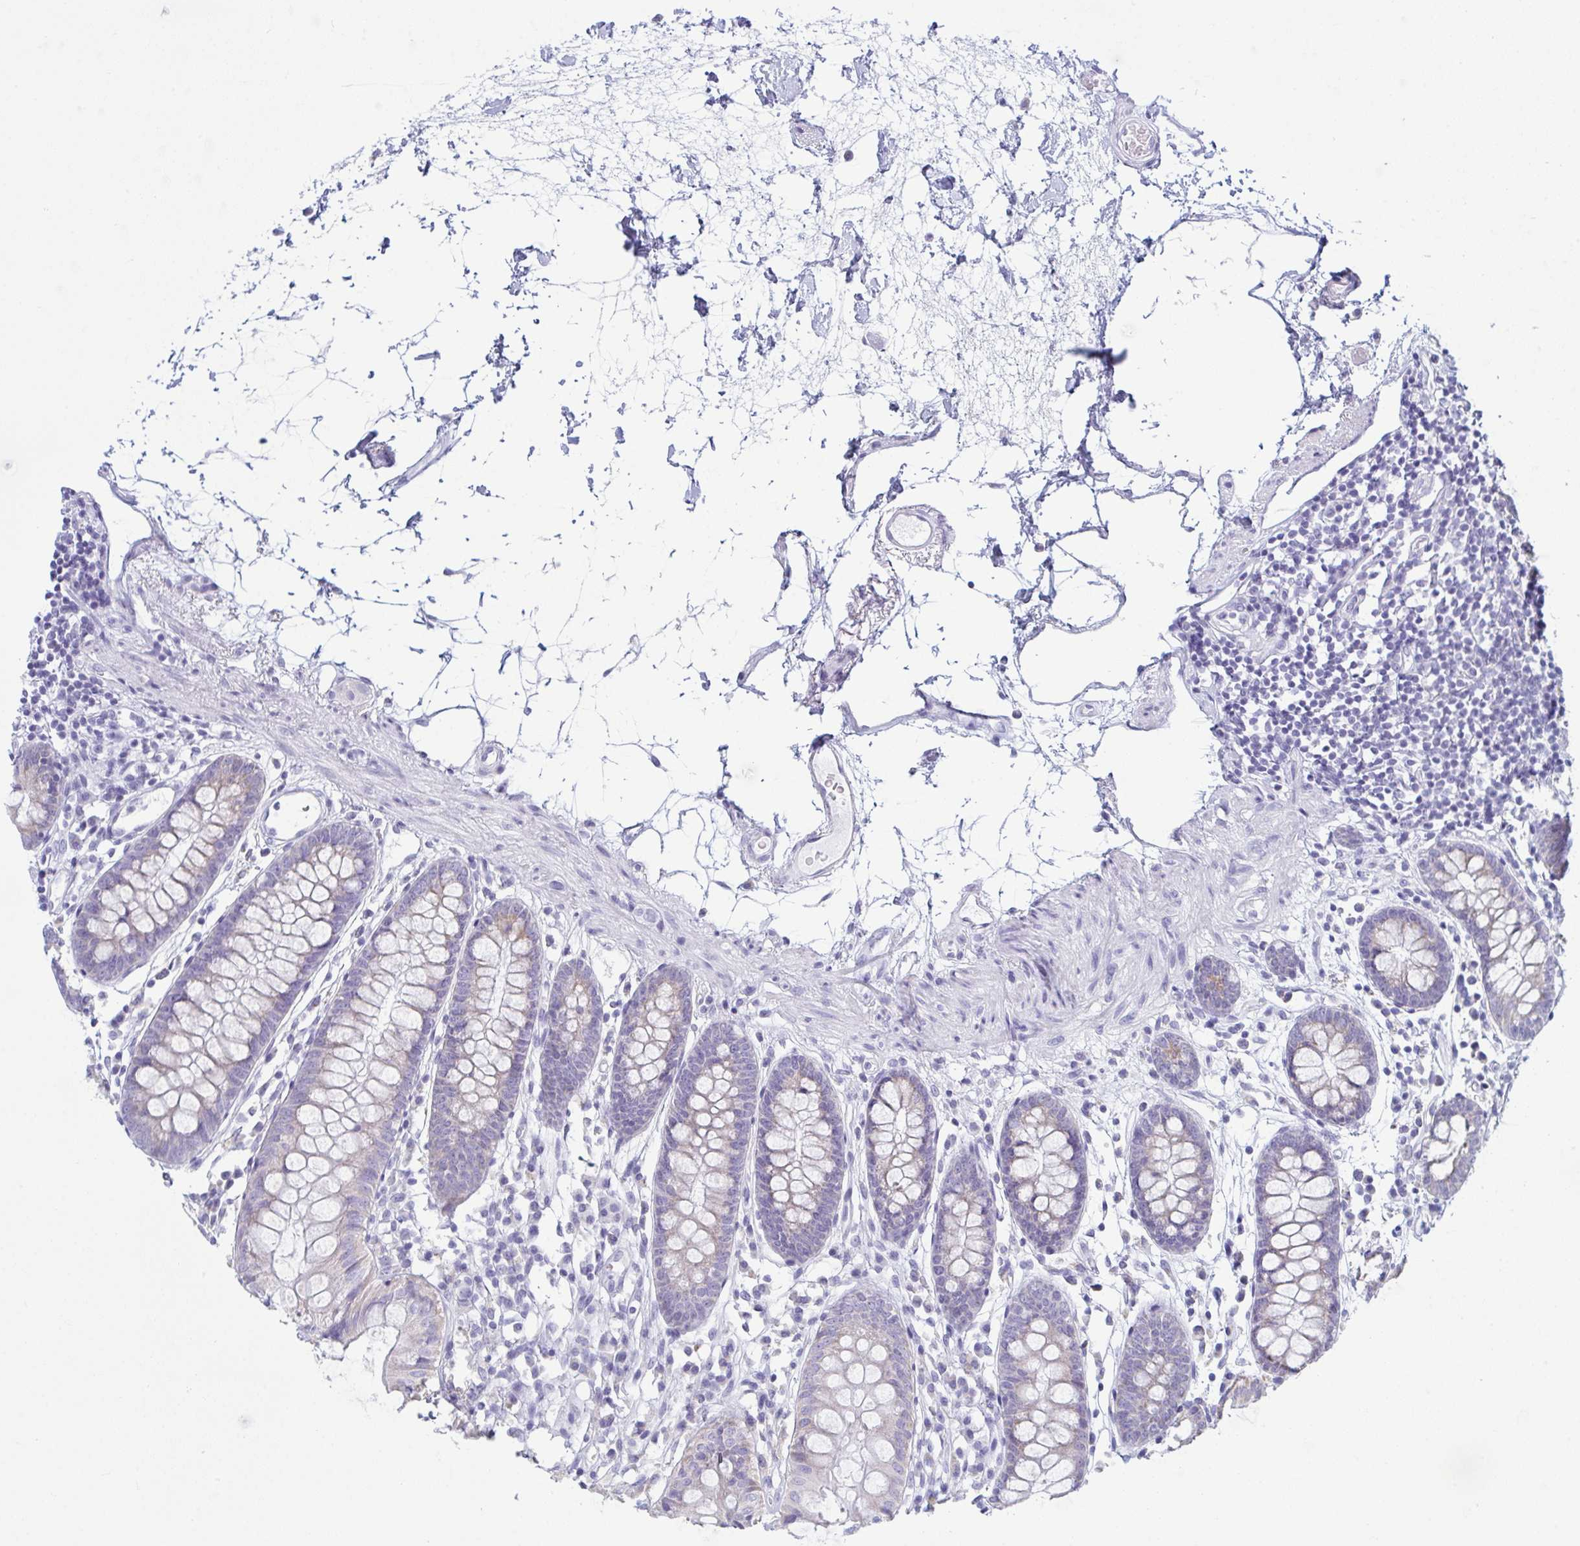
{"staining": {"intensity": "negative", "quantity": "none", "location": "none"}, "tissue": "colon", "cell_type": "Endothelial cells", "image_type": "normal", "snomed": [{"axis": "morphology", "description": "Normal tissue, NOS"}, {"axis": "topography", "description": "Colon"}], "caption": "A high-resolution image shows immunohistochemistry staining of benign colon, which exhibits no significant staining in endothelial cells. (Immunohistochemistry (ihc), brightfield microscopy, high magnification).", "gene": "BBS1", "patient": {"sex": "female", "age": 84}}